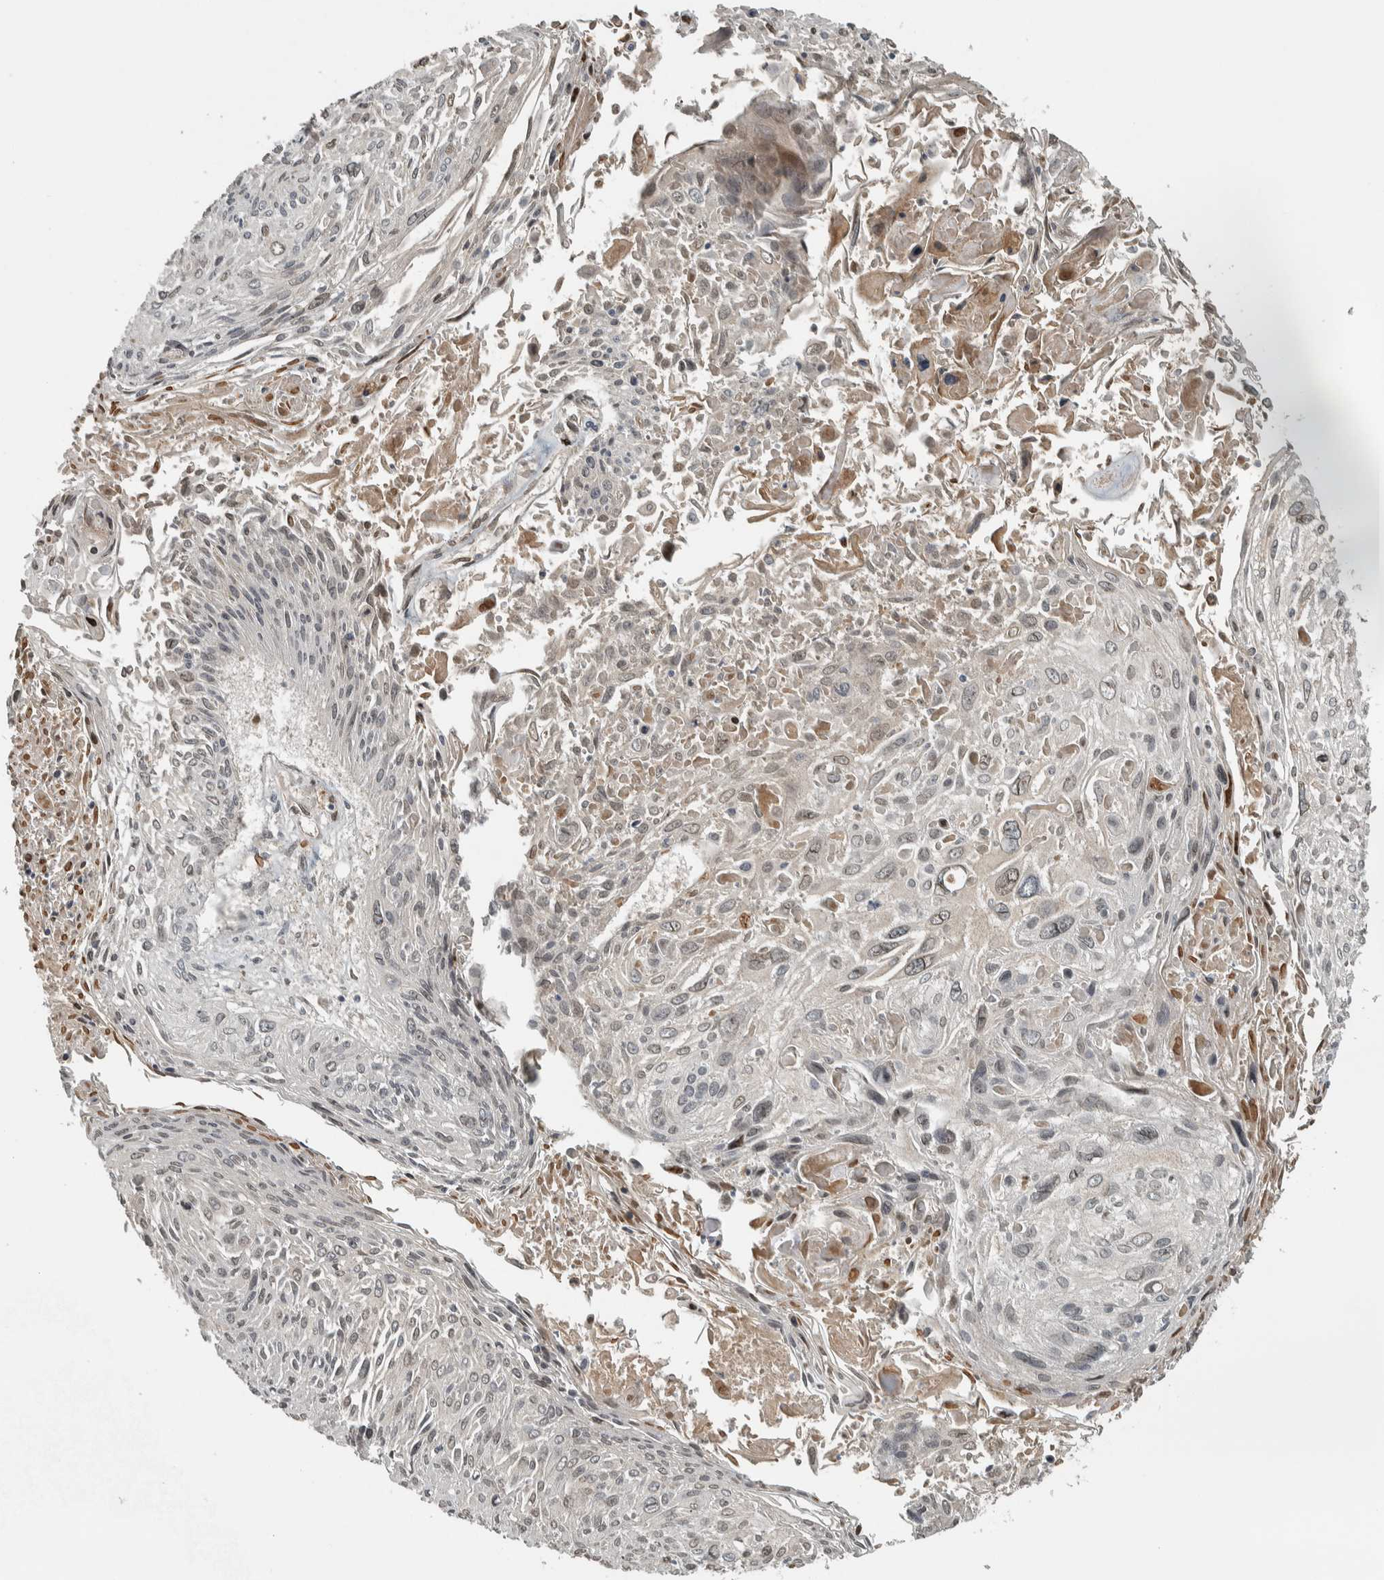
{"staining": {"intensity": "weak", "quantity": "25%-75%", "location": "nuclear"}, "tissue": "cervical cancer", "cell_type": "Tumor cells", "image_type": "cancer", "snomed": [{"axis": "morphology", "description": "Squamous cell carcinoma, NOS"}, {"axis": "topography", "description": "Cervix"}], "caption": "Squamous cell carcinoma (cervical) stained with a protein marker shows weak staining in tumor cells.", "gene": "XPO5", "patient": {"sex": "female", "age": 51}}